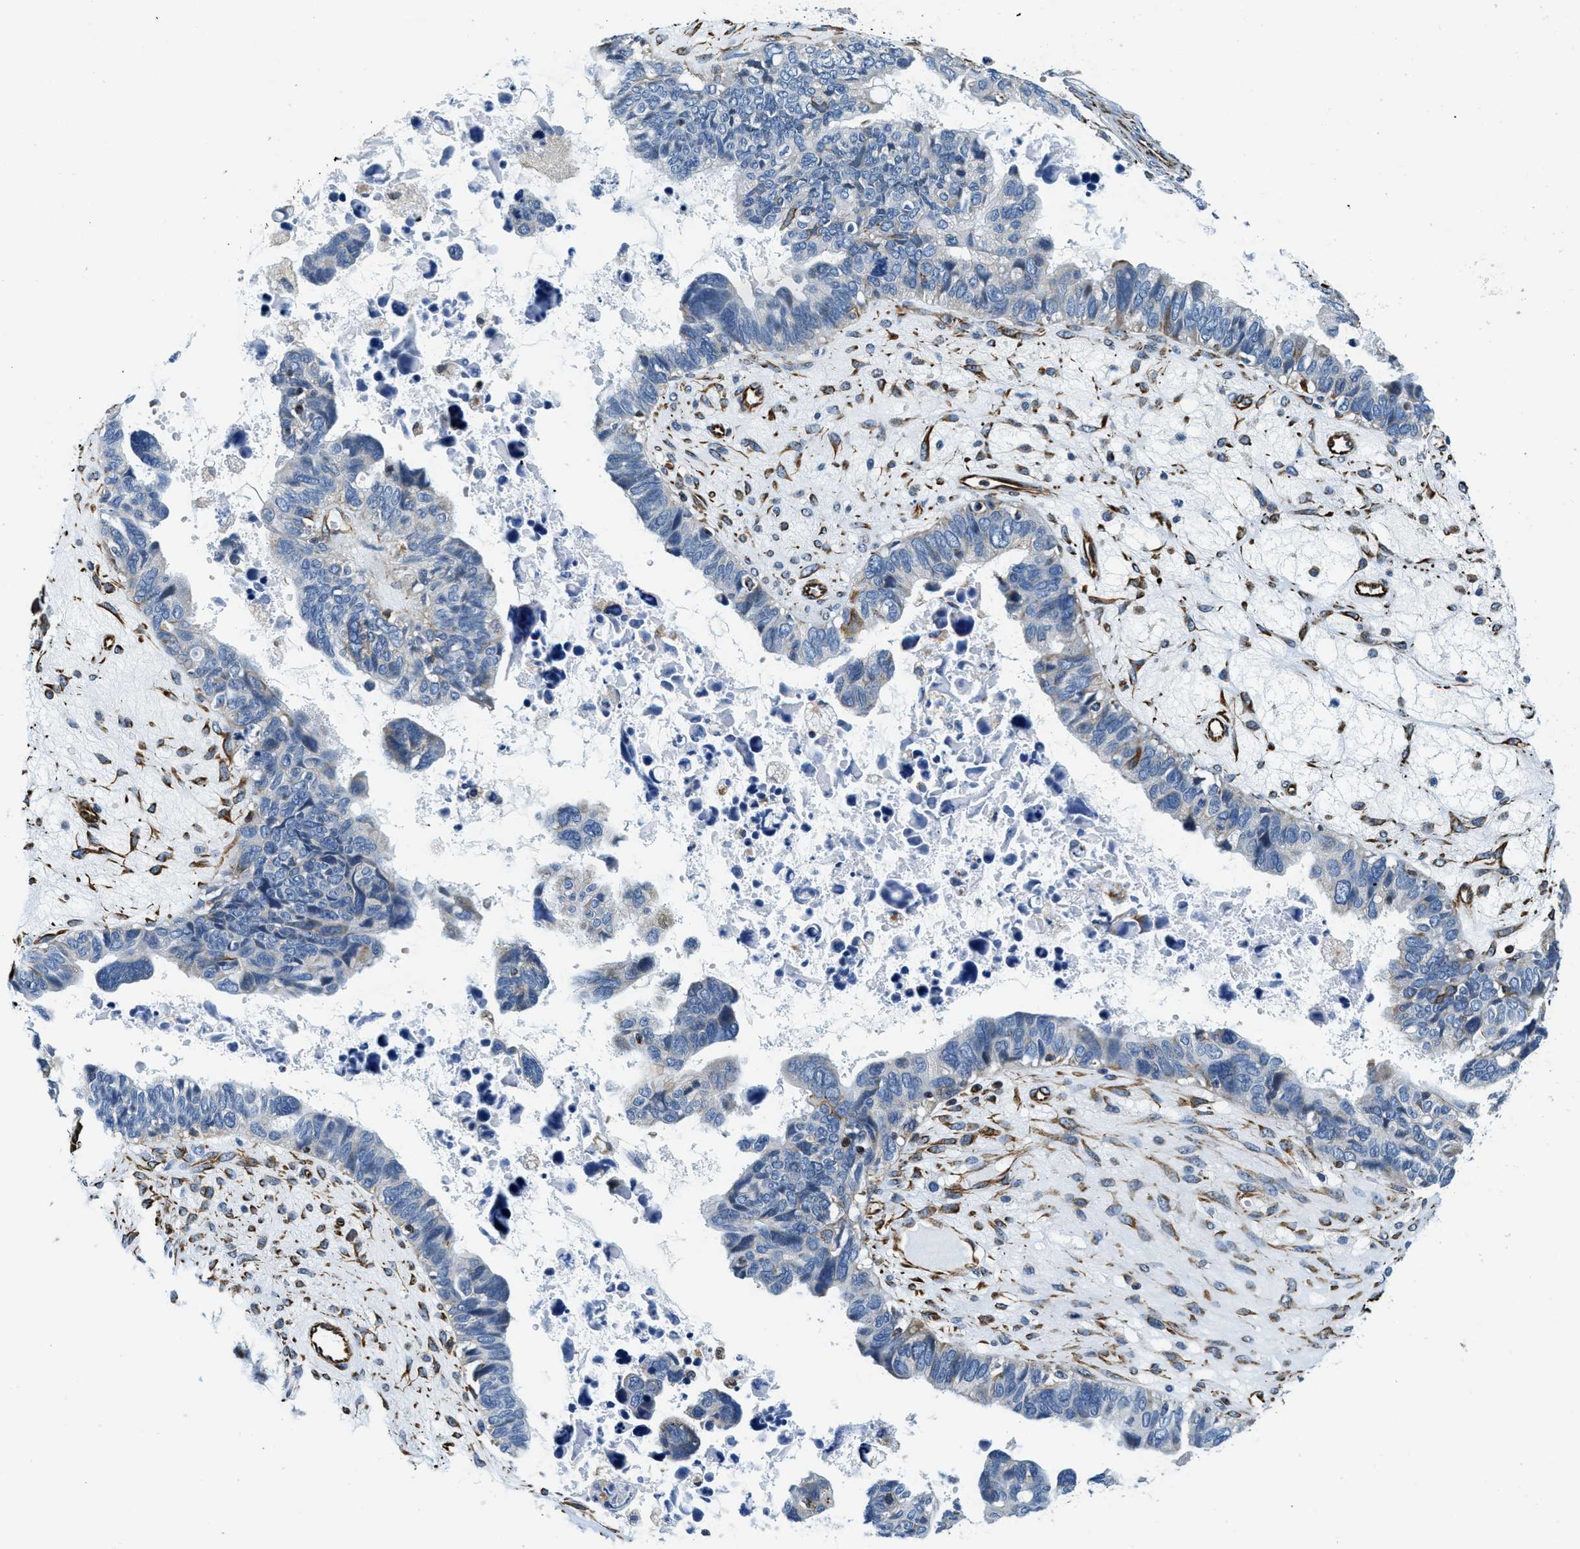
{"staining": {"intensity": "negative", "quantity": "none", "location": "none"}, "tissue": "ovarian cancer", "cell_type": "Tumor cells", "image_type": "cancer", "snomed": [{"axis": "morphology", "description": "Cystadenocarcinoma, serous, NOS"}, {"axis": "topography", "description": "Ovary"}], "caption": "Tumor cells show no significant protein expression in ovarian cancer.", "gene": "GNS", "patient": {"sex": "female", "age": 79}}